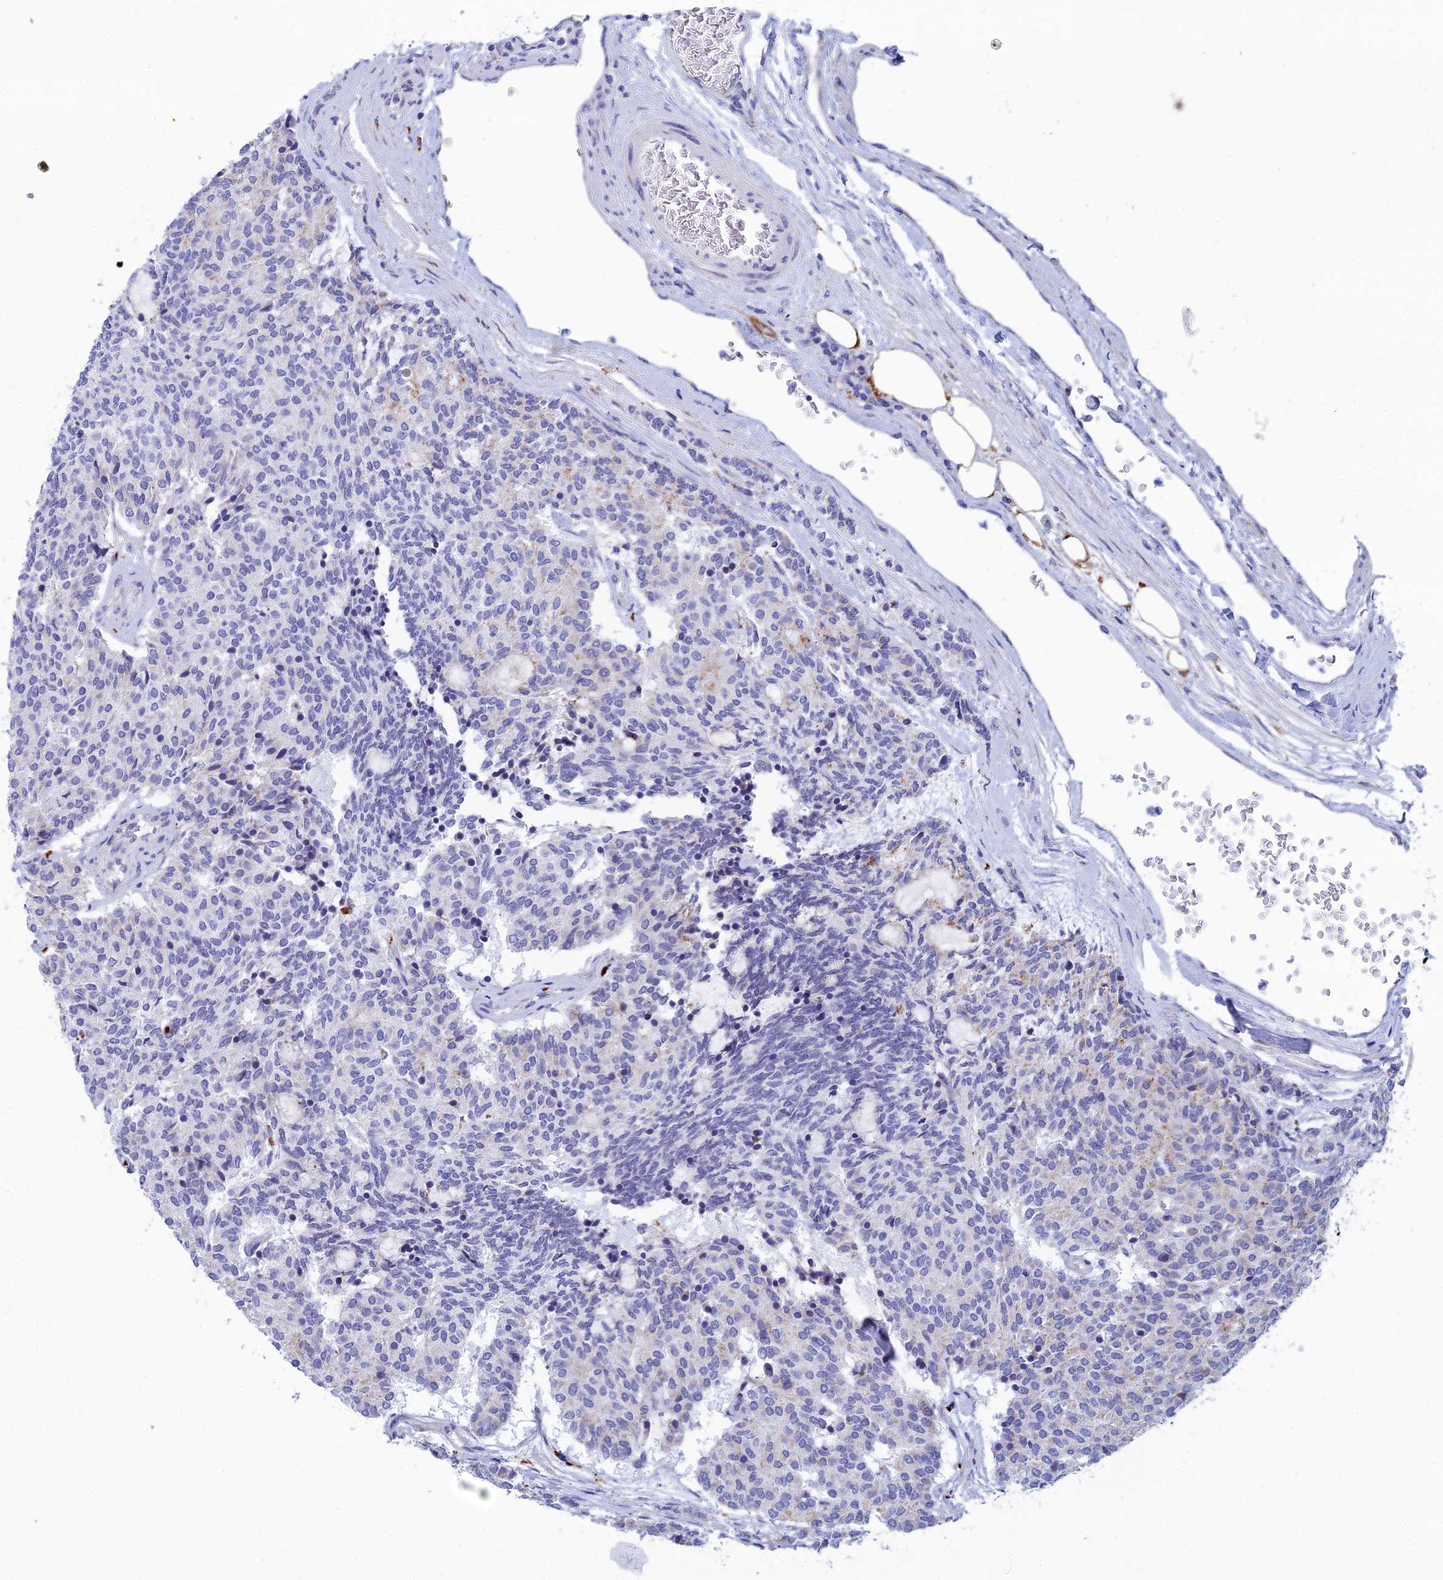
{"staining": {"intensity": "negative", "quantity": "none", "location": "none"}, "tissue": "carcinoid", "cell_type": "Tumor cells", "image_type": "cancer", "snomed": [{"axis": "morphology", "description": "Carcinoid, malignant, NOS"}, {"axis": "topography", "description": "Pancreas"}], "caption": "Human carcinoid stained for a protein using immunohistochemistry demonstrates no expression in tumor cells.", "gene": "CFAP210", "patient": {"sex": "female", "age": 54}}